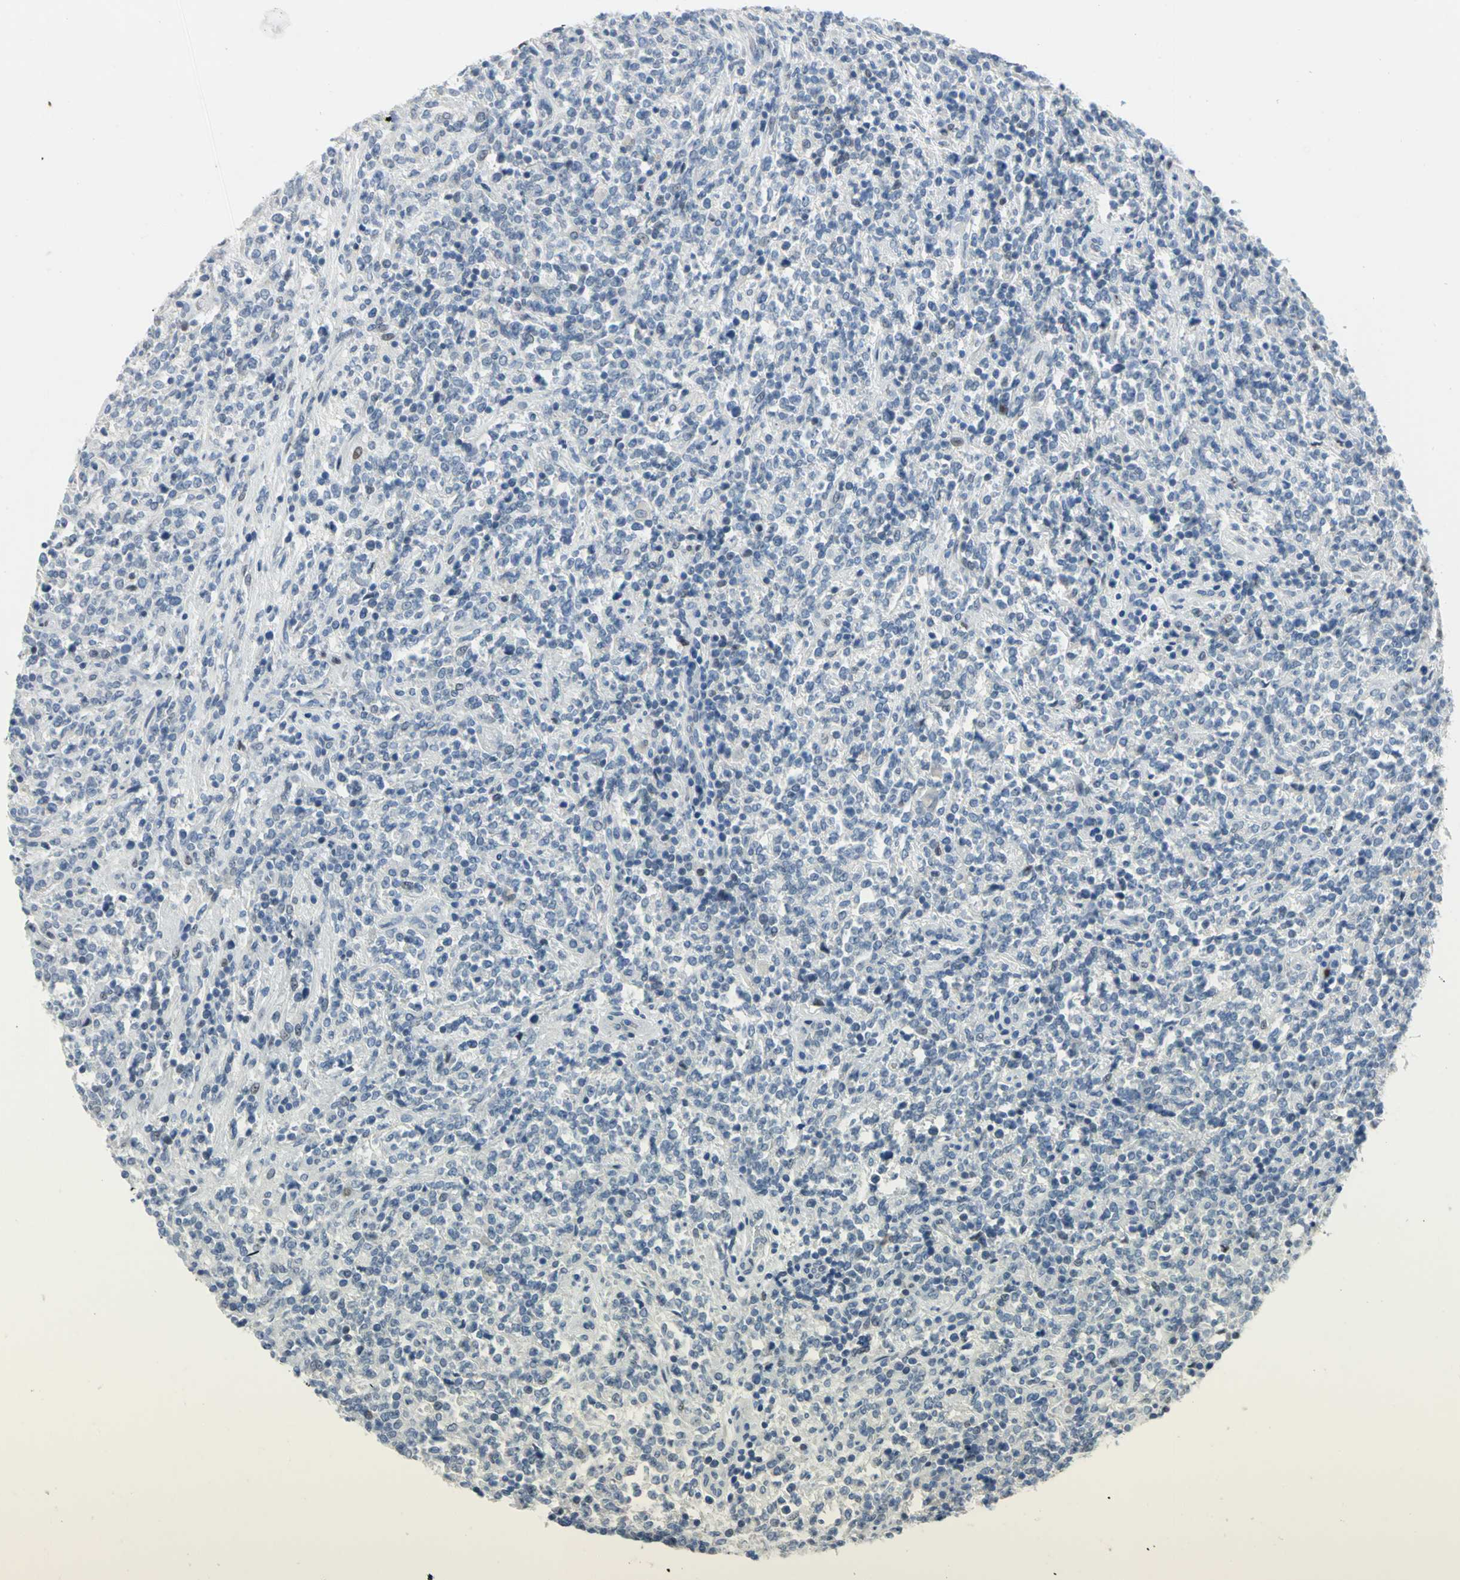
{"staining": {"intensity": "negative", "quantity": "none", "location": "none"}, "tissue": "lymphoma", "cell_type": "Tumor cells", "image_type": "cancer", "snomed": [{"axis": "morphology", "description": "Malignant lymphoma, non-Hodgkin's type, High grade"}, {"axis": "topography", "description": "Soft tissue"}], "caption": "Tumor cells are negative for brown protein staining in high-grade malignant lymphoma, non-Hodgkin's type.", "gene": "NAB2", "patient": {"sex": "male", "age": 18}}